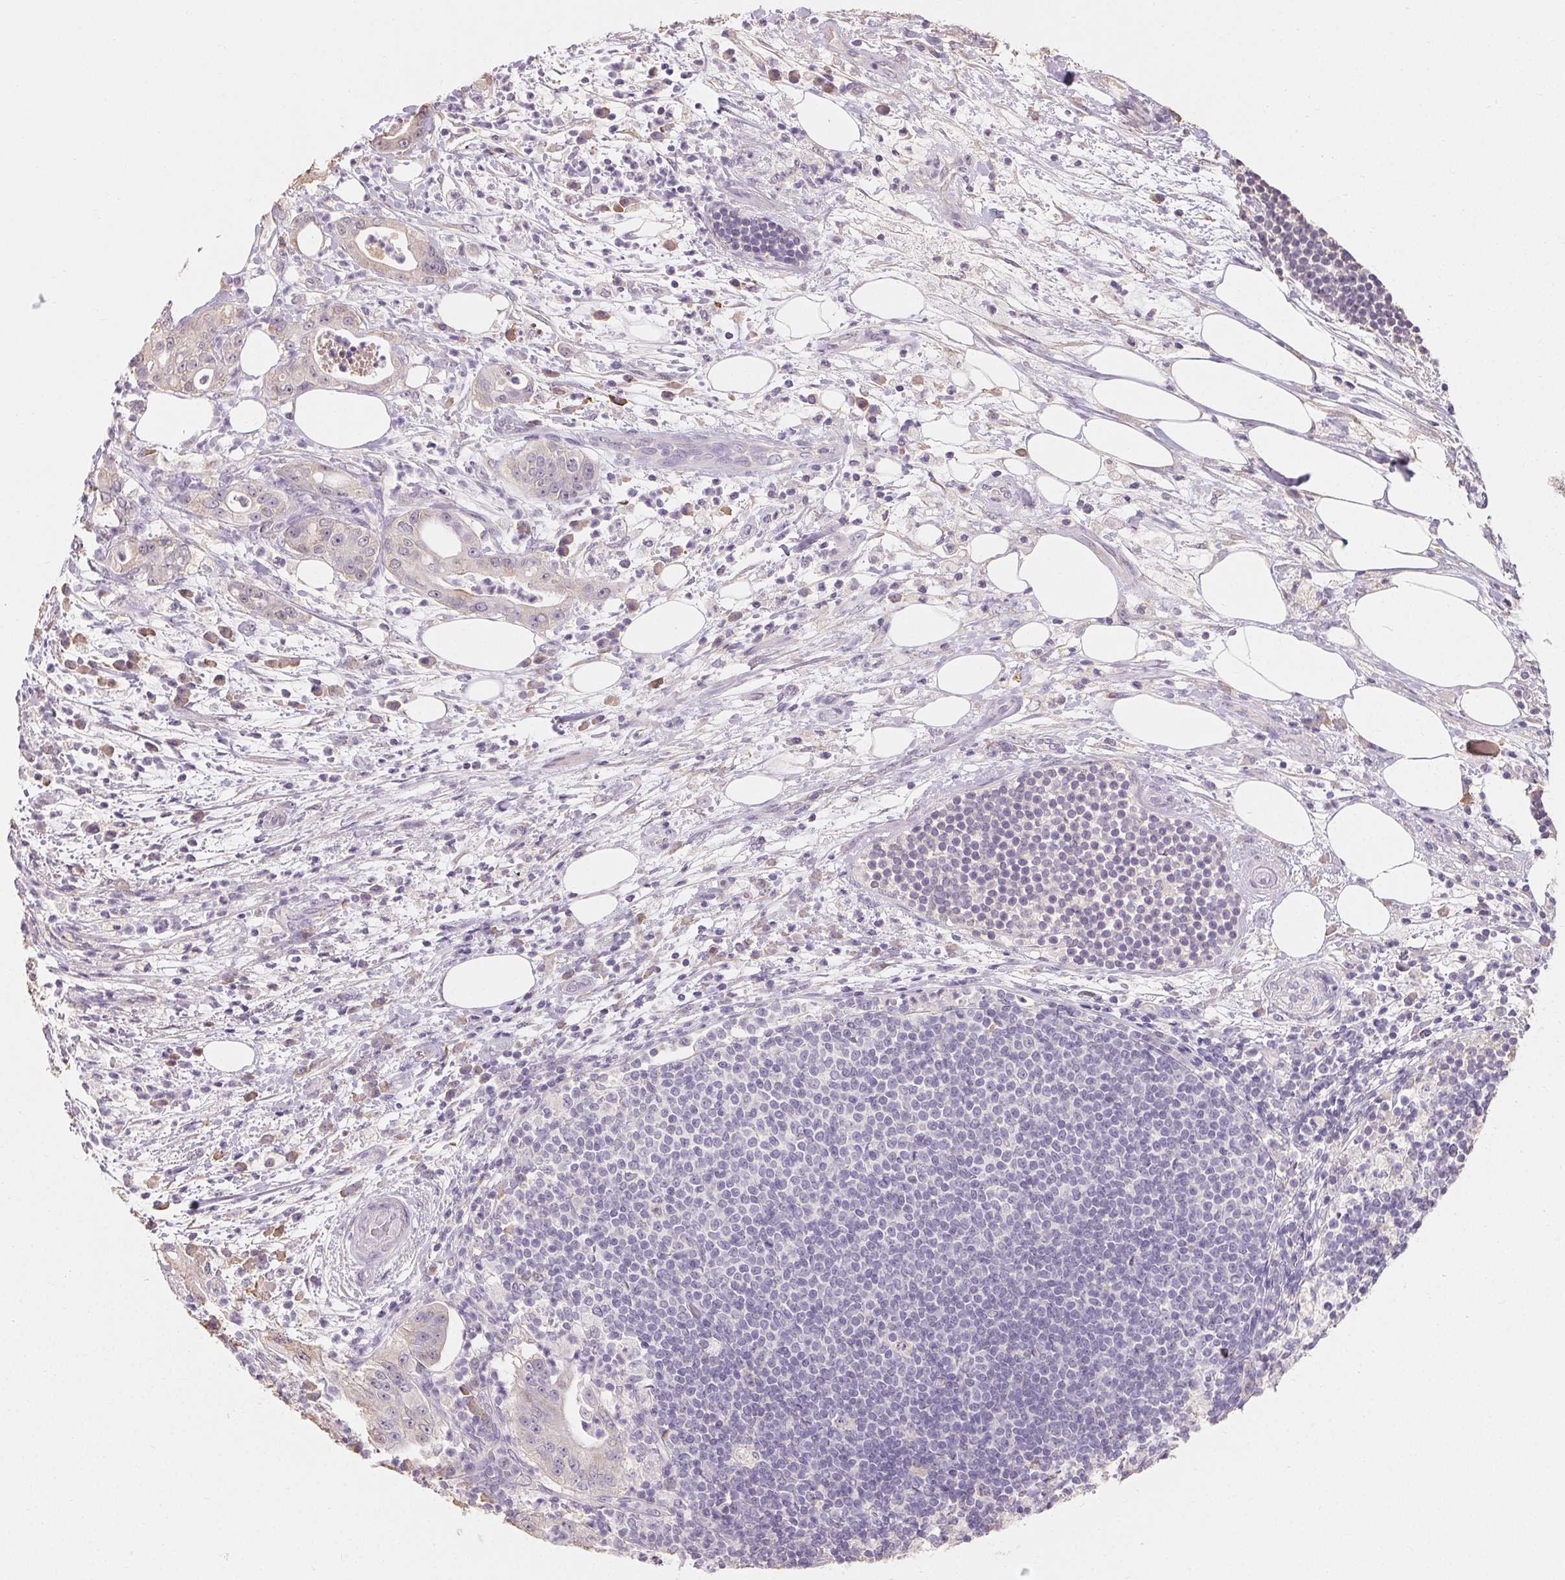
{"staining": {"intensity": "negative", "quantity": "none", "location": "none"}, "tissue": "pancreatic cancer", "cell_type": "Tumor cells", "image_type": "cancer", "snomed": [{"axis": "morphology", "description": "Adenocarcinoma, NOS"}, {"axis": "topography", "description": "Pancreas"}], "caption": "The immunohistochemistry (IHC) photomicrograph has no significant staining in tumor cells of pancreatic adenocarcinoma tissue.", "gene": "MAP7D2", "patient": {"sex": "male", "age": 71}}